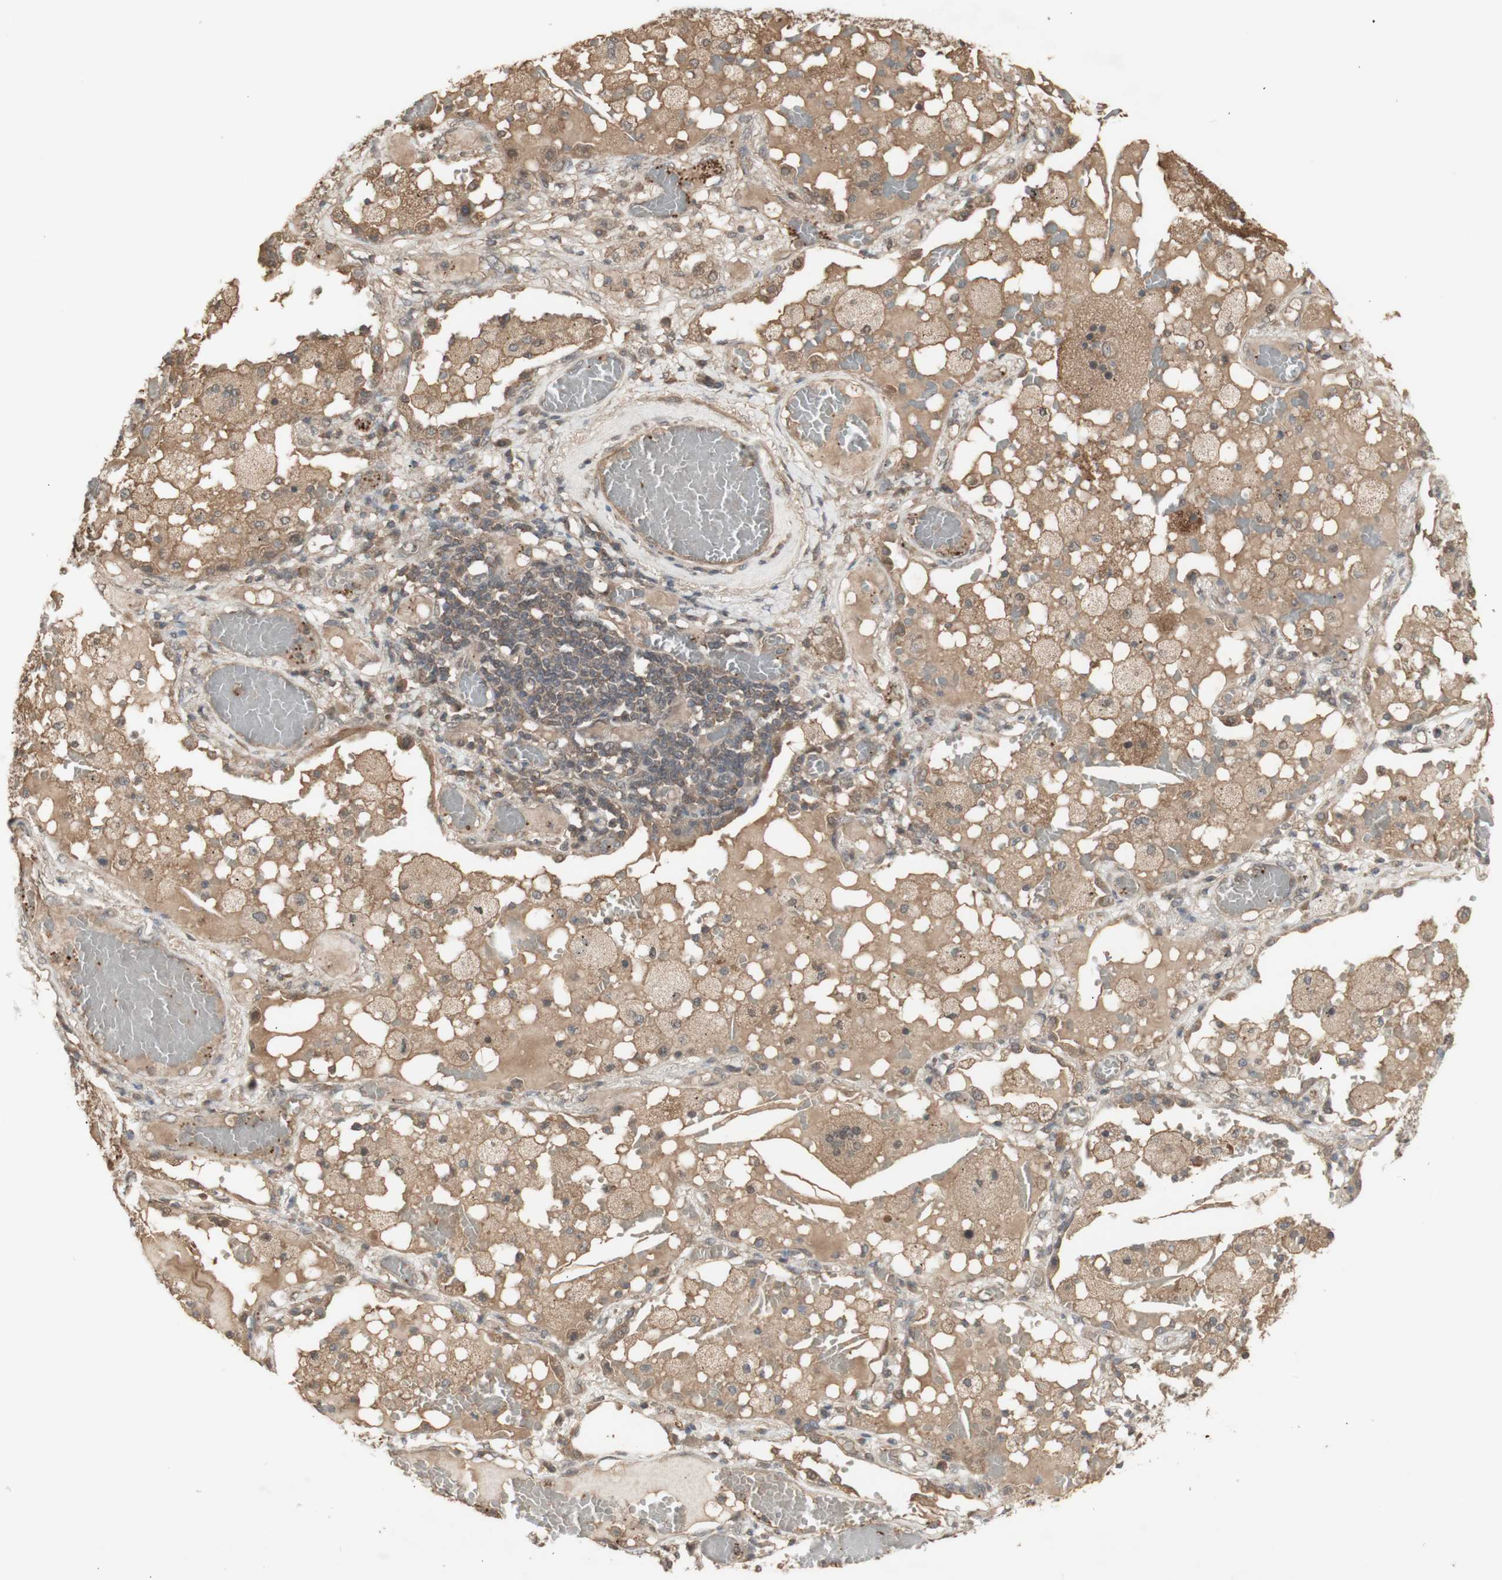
{"staining": {"intensity": "moderate", "quantity": ">75%", "location": "cytoplasmic/membranous,nuclear"}, "tissue": "lung cancer", "cell_type": "Tumor cells", "image_type": "cancer", "snomed": [{"axis": "morphology", "description": "Squamous cell carcinoma, NOS"}, {"axis": "topography", "description": "Lung"}], "caption": "Human squamous cell carcinoma (lung) stained for a protein (brown) exhibits moderate cytoplasmic/membranous and nuclear positive expression in about >75% of tumor cells.", "gene": "ALOX12", "patient": {"sex": "male", "age": 71}}